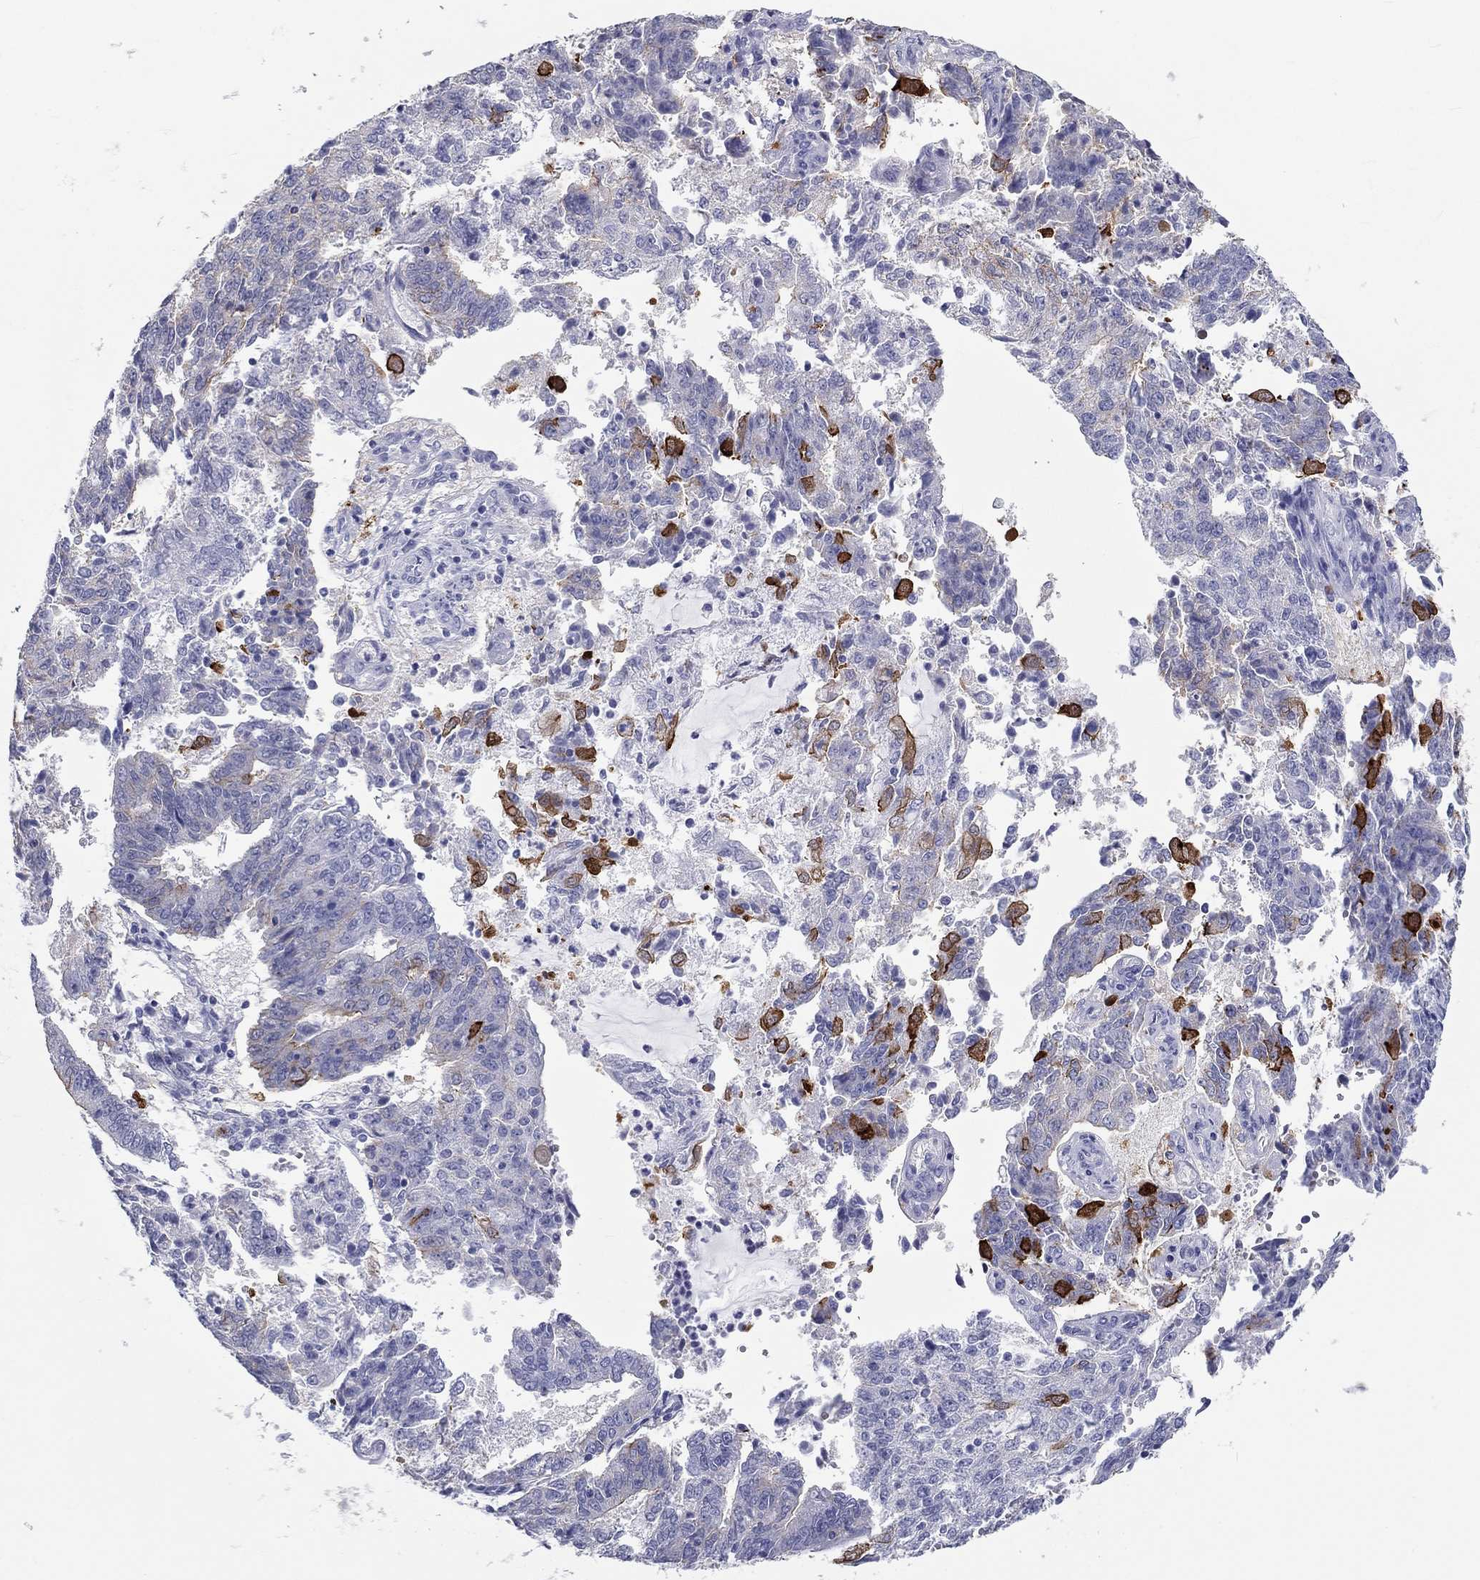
{"staining": {"intensity": "strong", "quantity": "<25%", "location": "cytoplasmic/membranous"}, "tissue": "endometrial cancer", "cell_type": "Tumor cells", "image_type": "cancer", "snomed": [{"axis": "morphology", "description": "Adenocarcinoma, NOS"}, {"axis": "topography", "description": "Endometrium"}], "caption": "Human endometrial adenocarcinoma stained with a brown dye exhibits strong cytoplasmic/membranous positive expression in approximately <25% of tumor cells.", "gene": "DNALI1", "patient": {"sex": "female", "age": 82}}